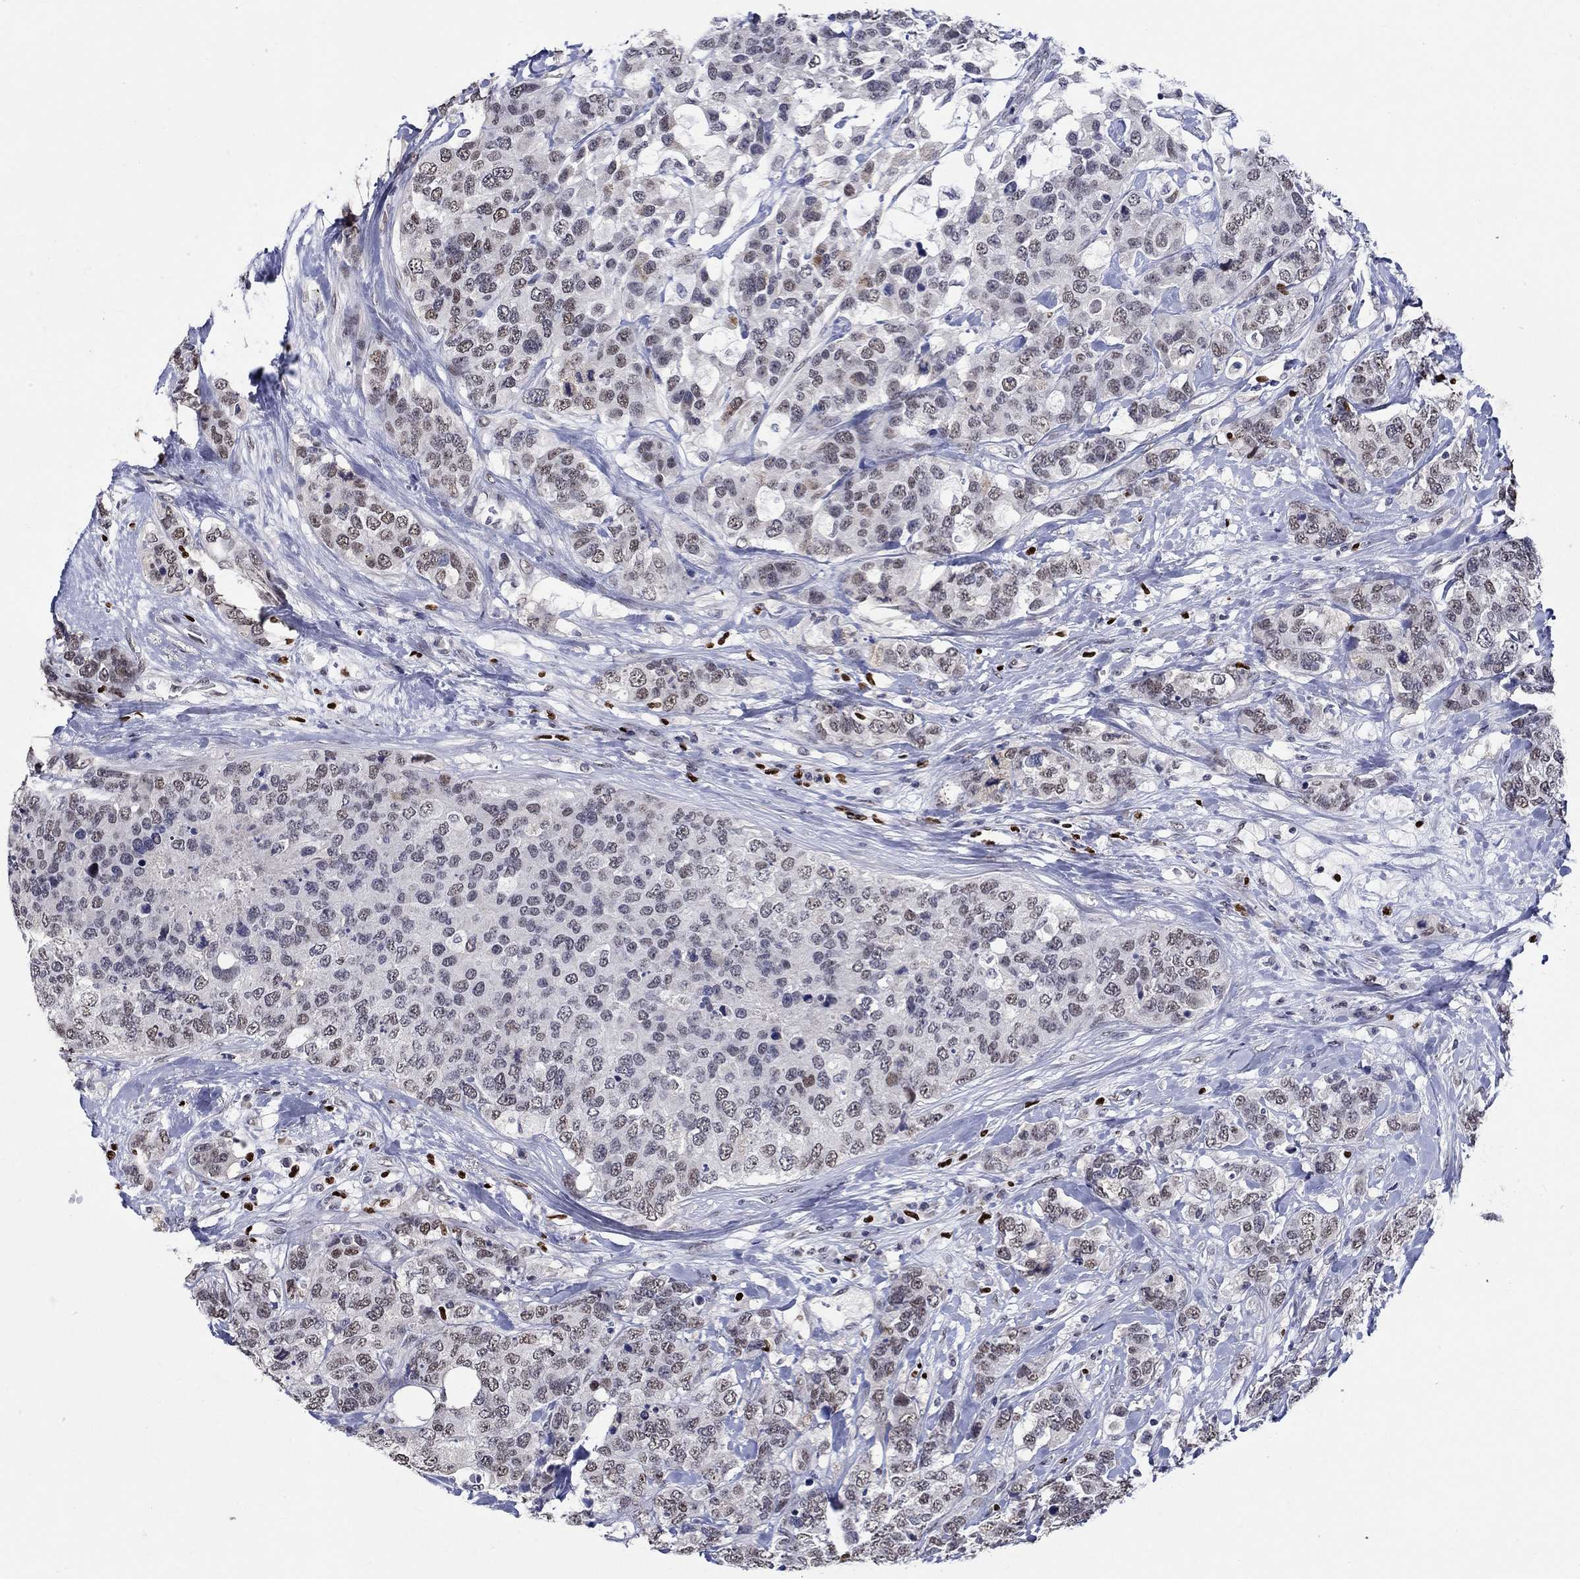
{"staining": {"intensity": "moderate", "quantity": "25%-75%", "location": "nuclear"}, "tissue": "breast cancer", "cell_type": "Tumor cells", "image_type": "cancer", "snomed": [{"axis": "morphology", "description": "Lobular carcinoma"}, {"axis": "topography", "description": "Breast"}], "caption": "Breast lobular carcinoma was stained to show a protein in brown. There is medium levels of moderate nuclear expression in approximately 25%-75% of tumor cells.", "gene": "GATA2", "patient": {"sex": "female", "age": 59}}